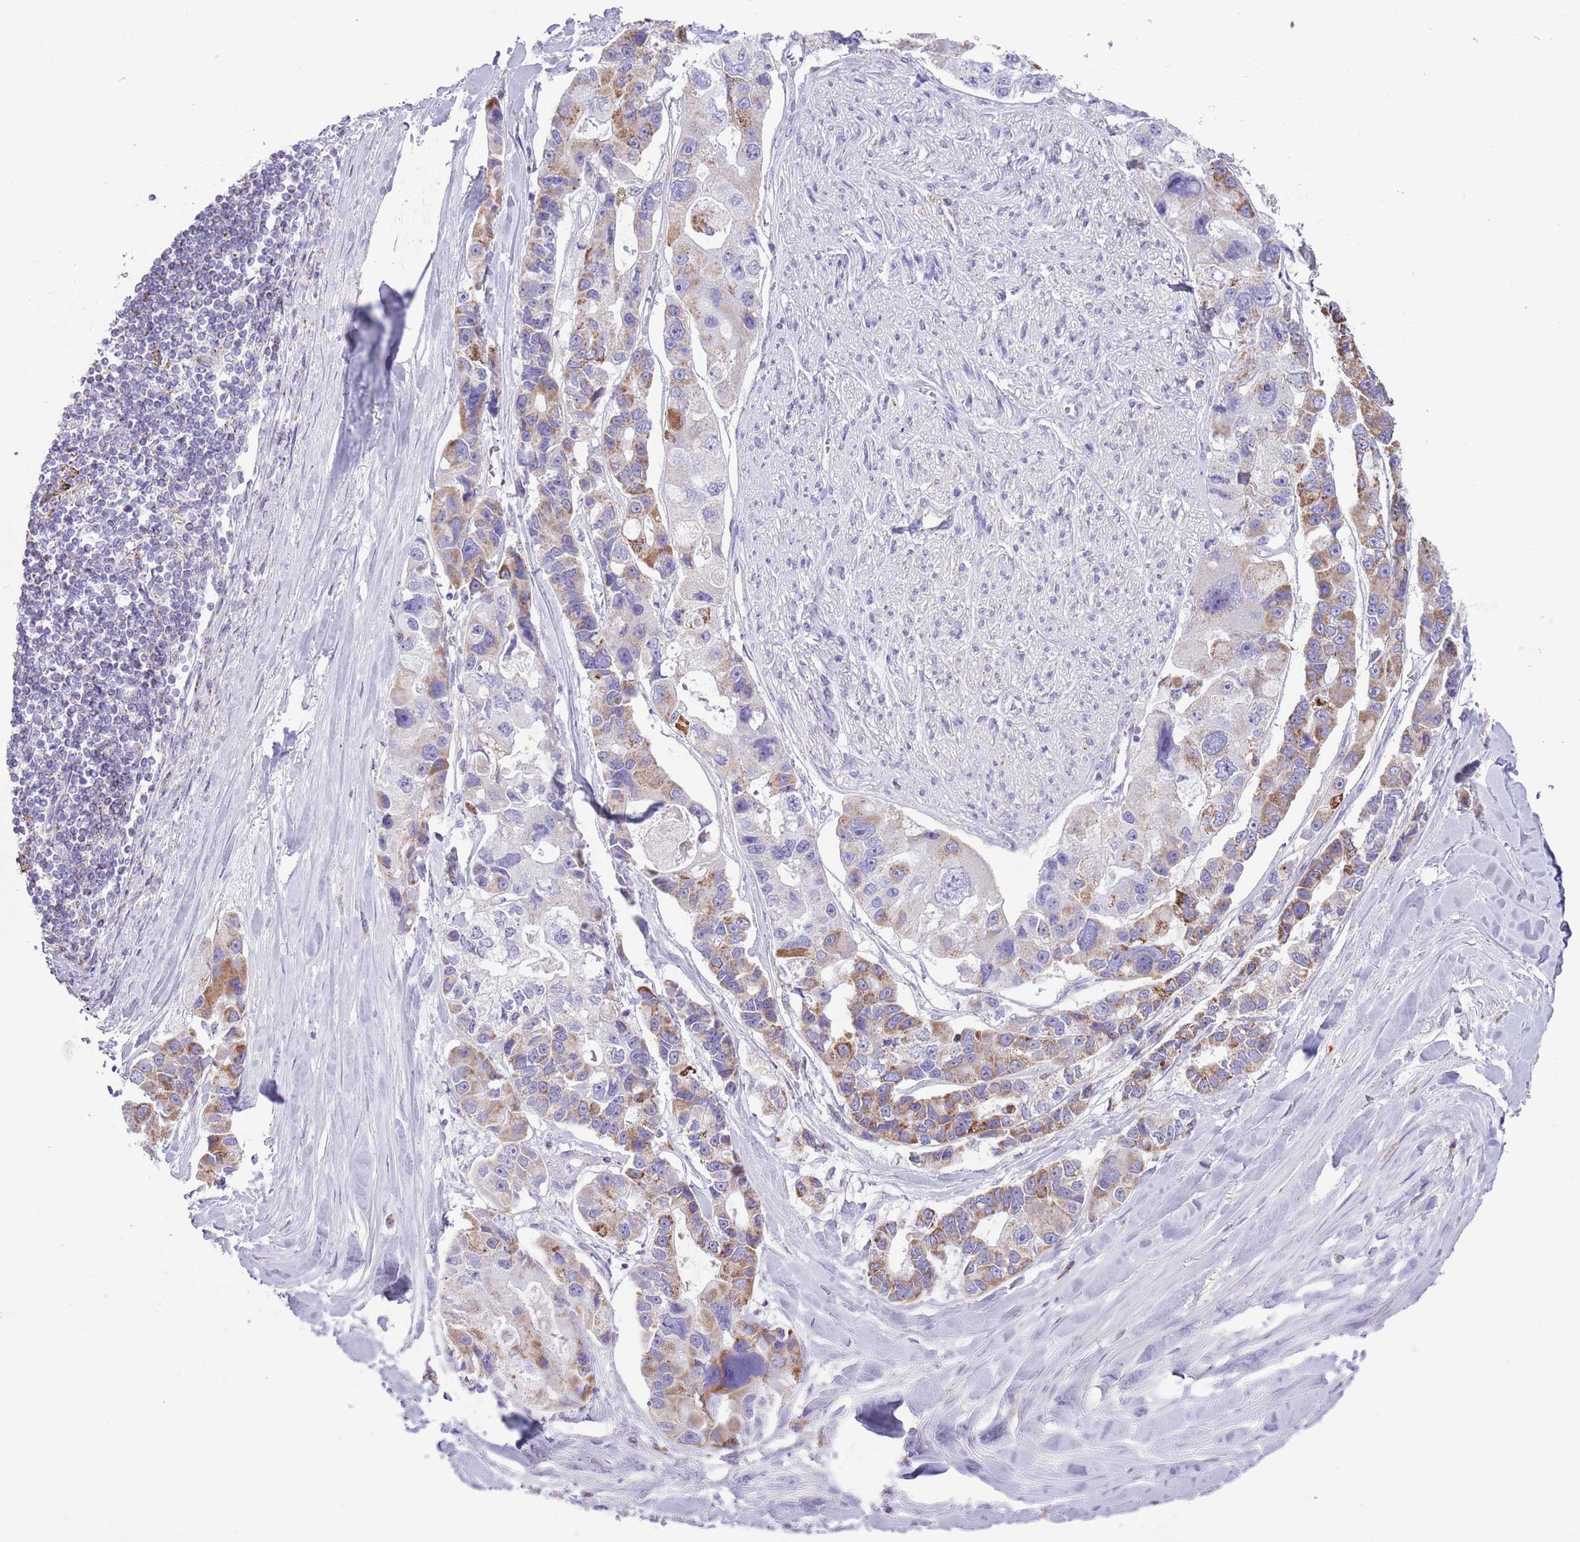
{"staining": {"intensity": "moderate", "quantity": "25%-75%", "location": "cytoplasmic/membranous"}, "tissue": "lung cancer", "cell_type": "Tumor cells", "image_type": "cancer", "snomed": [{"axis": "morphology", "description": "Adenocarcinoma, NOS"}, {"axis": "topography", "description": "Lung"}], "caption": "Approximately 25%-75% of tumor cells in human lung cancer exhibit moderate cytoplasmic/membranous protein expression as visualized by brown immunohistochemical staining.", "gene": "ATP6V1B1", "patient": {"sex": "female", "age": 54}}